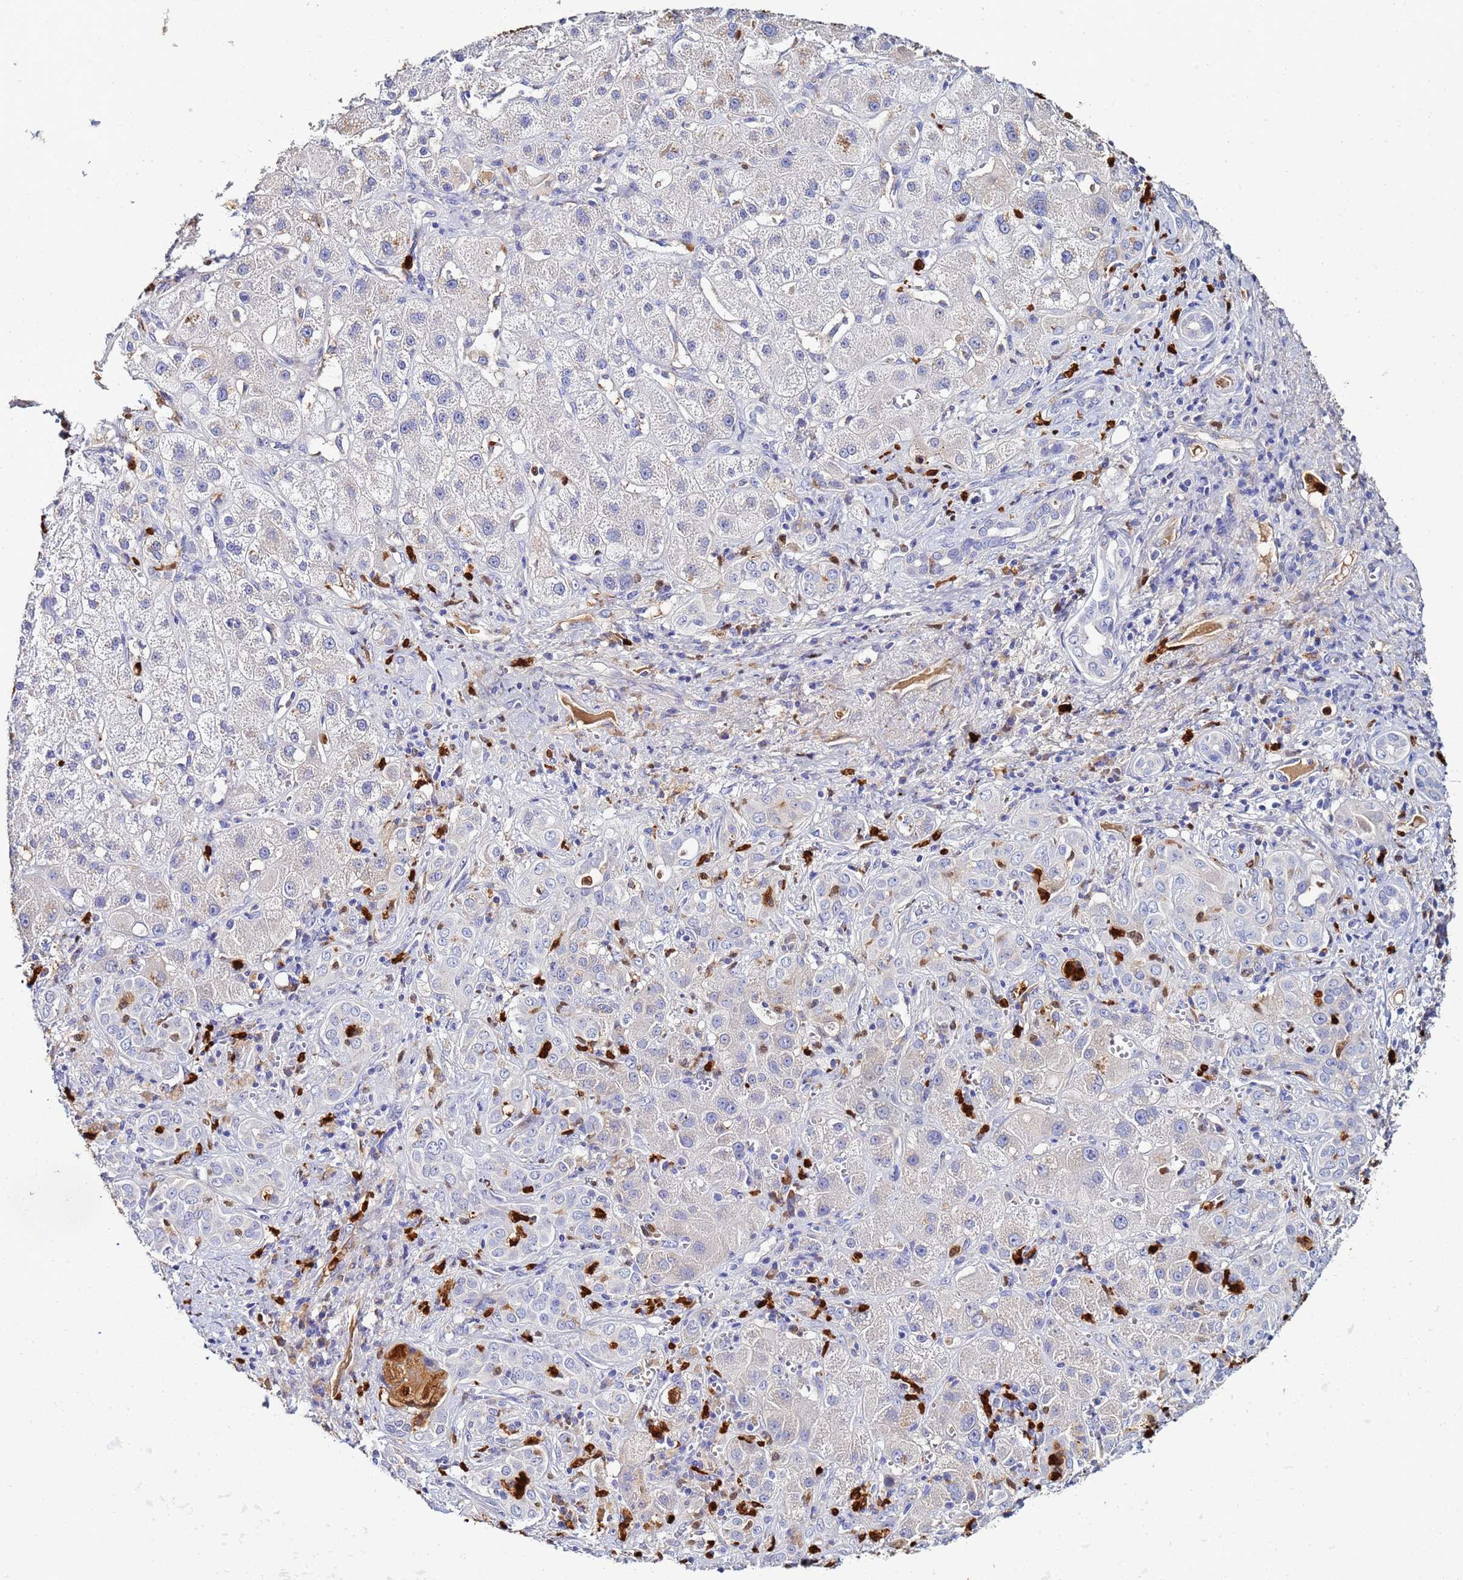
{"staining": {"intensity": "negative", "quantity": "none", "location": "none"}, "tissue": "liver cancer", "cell_type": "Tumor cells", "image_type": "cancer", "snomed": [{"axis": "morphology", "description": "Carcinoma, Hepatocellular, NOS"}, {"axis": "topography", "description": "Liver"}], "caption": "Liver hepatocellular carcinoma was stained to show a protein in brown. There is no significant staining in tumor cells.", "gene": "TUBAL3", "patient": {"sex": "female", "age": 43}}